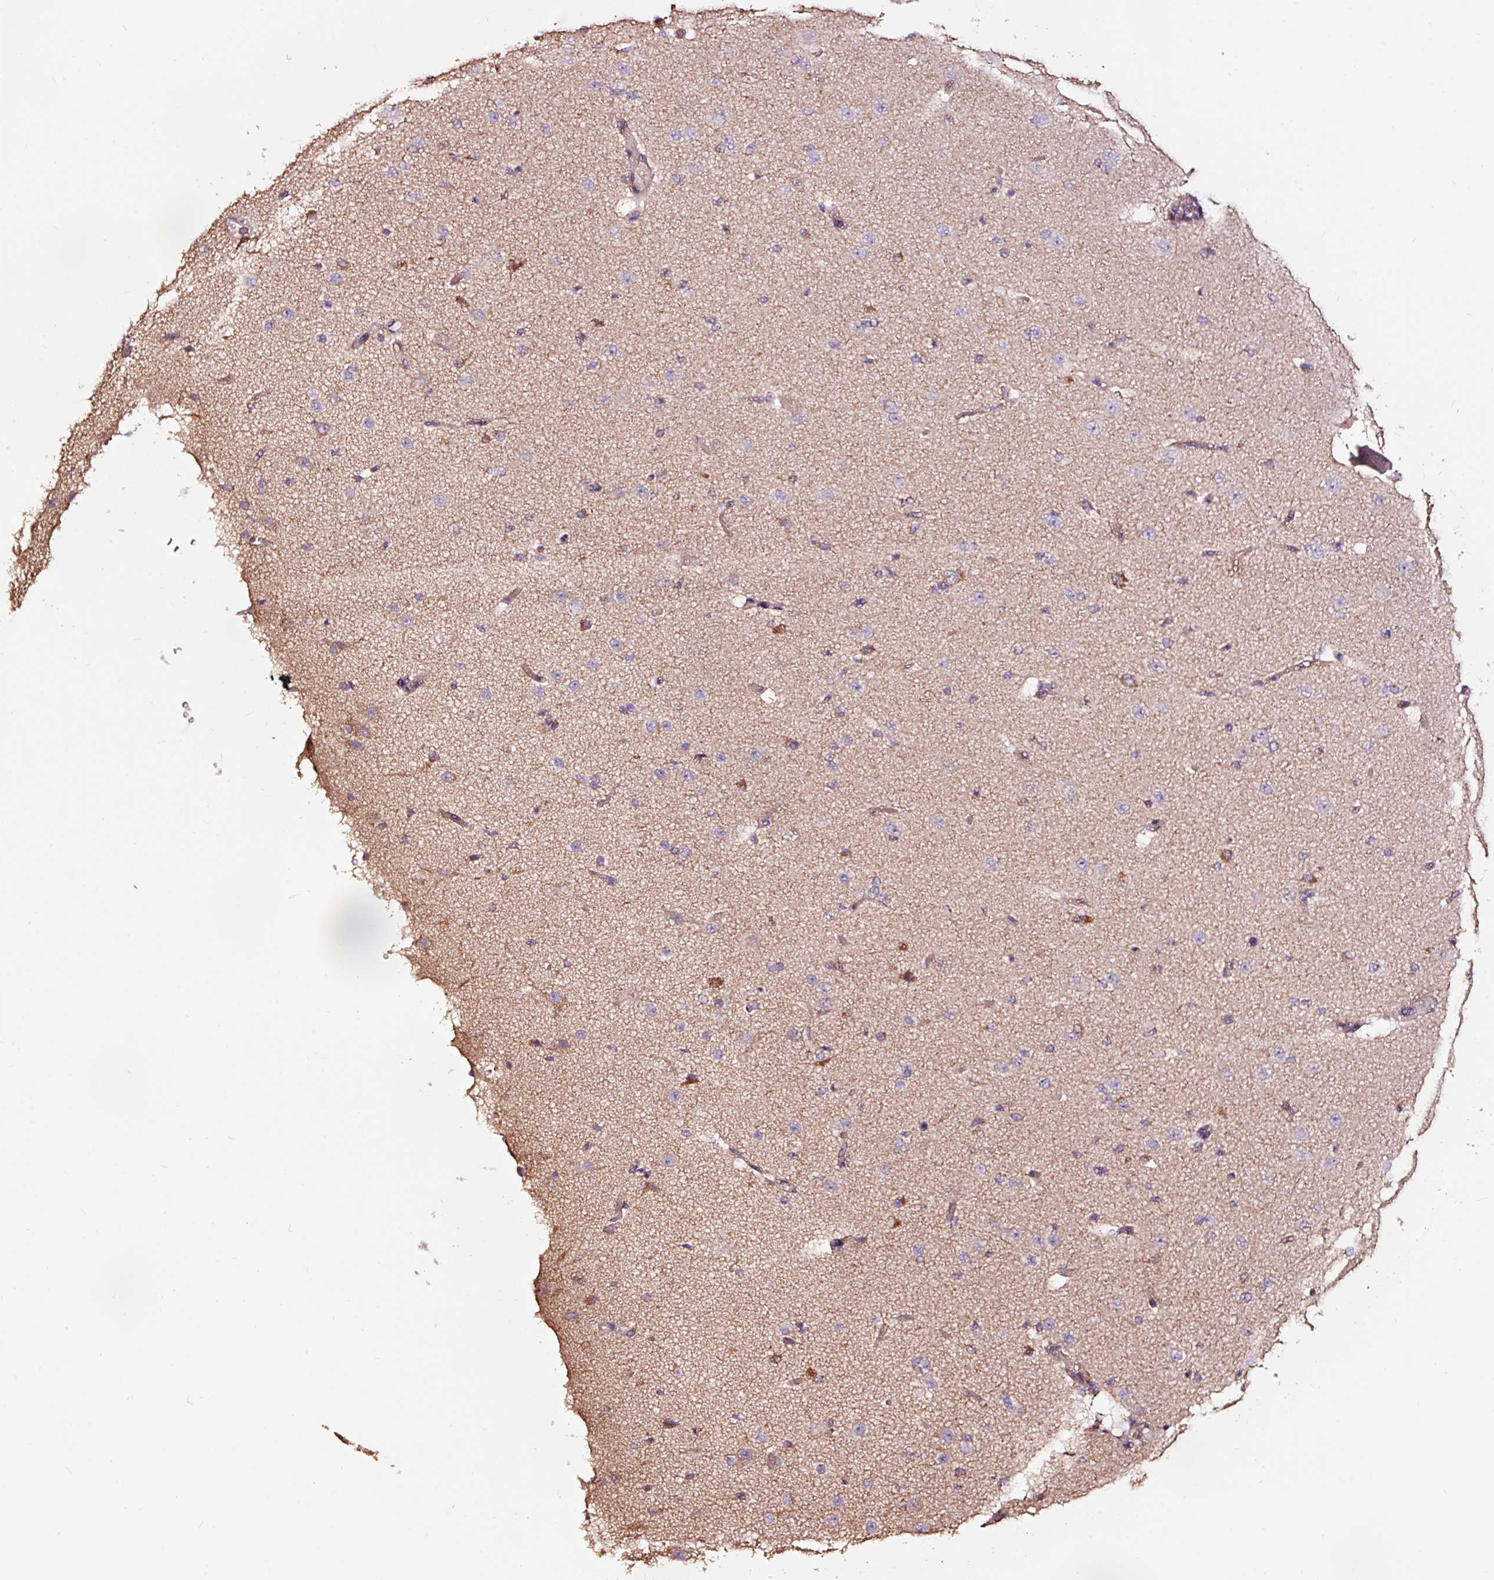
{"staining": {"intensity": "weak", "quantity": ">75%", "location": "cytoplasmic/membranous"}, "tissue": "cerebral cortex", "cell_type": "Endothelial cells", "image_type": "normal", "snomed": [{"axis": "morphology", "description": "Normal tissue, NOS"}, {"axis": "morphology", "description": "Inflammation, NOS"}, {"axis": "topography", "description": "Cerebral cortex"}], "caption": "Immunohistochemistry of unremarkable human cerebral cortex demonstrates low levels of weak cytoplasmic/membranous staining in about >75% of endothelial cells.", "gene": "TPM1", "patient": {"sex": "male", "age": 6}}